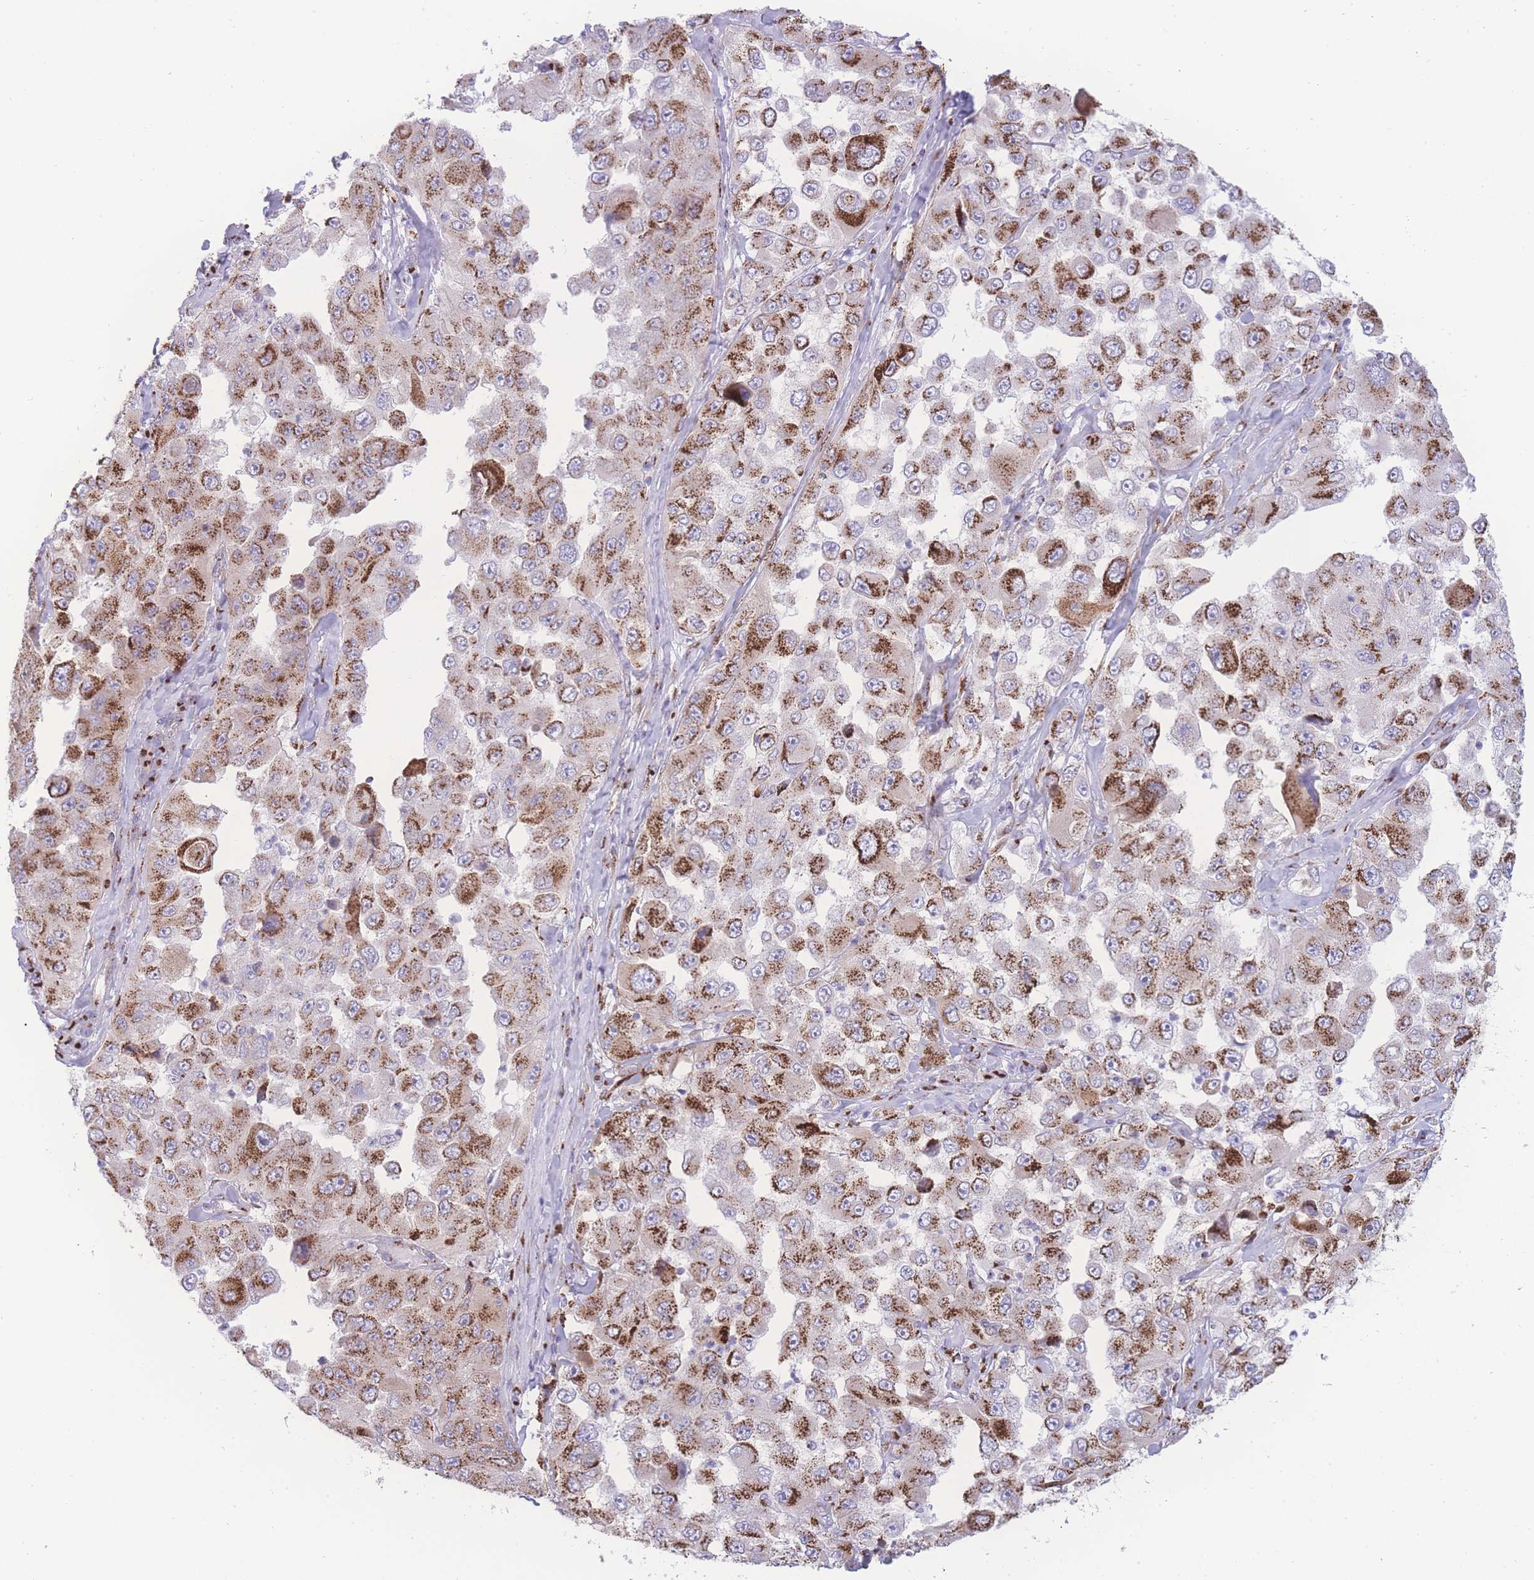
{"staining": {"intensity": "moderate", "quantity": ">75%", "location": "cytoplasmic/membranous"}, "tissue": "melanoma", "cell_type": "Tumor cells", "image_type": "cancer", "snomed": [{"axis": "morphology", "description": "Malignant melanoma, Metastatic site"}, {"axis": "topography", "description": "Lymph node"}], "caption": "Protein expression analysis of melanoma exhibits moderate cytoplasmic/membranous expression in about >75% of tumor cells.", "gene": "GOLM2", "patient": {"sex": "male", "age": 62}}